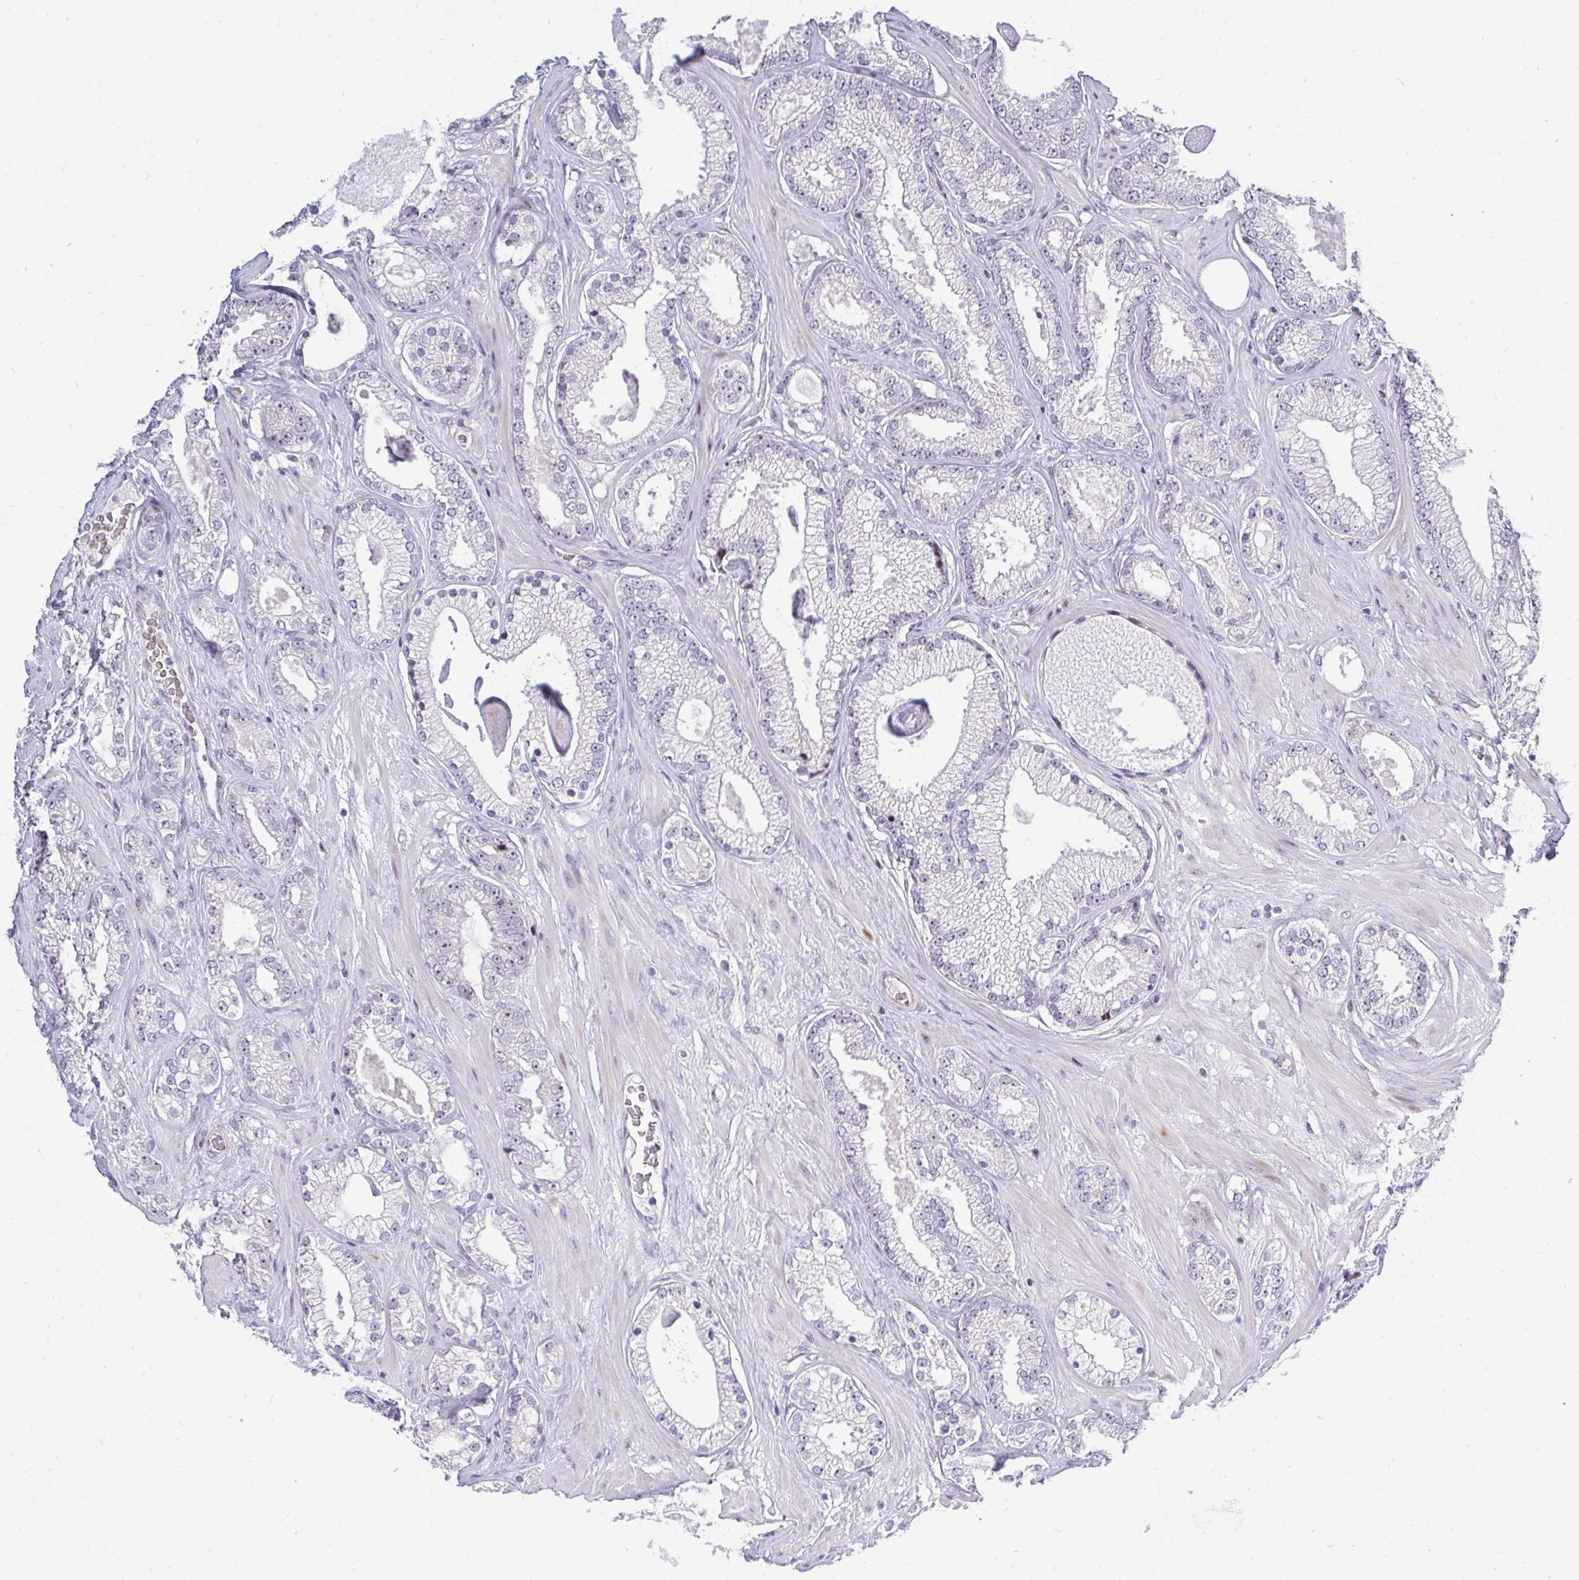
{"staining": {"intensity": "weak", "quantity": "<25%", "location": "nuclear"}, "tissue": "prostate cancer", "cell_type": "Tumor cells", "image_type": "cancer", "snomed": [{"axis": "morphology", "description": "Adenocarcinoma, High grade"}, {"axis": "topography", "description": "Prostate"}], "caption": "Tumor cells are negative for brown protein staining in prostate cancer (high-grade adenocarcinoma).", "gene": "PLPPR3", "patient": {"sex": "male", "age": 66}}